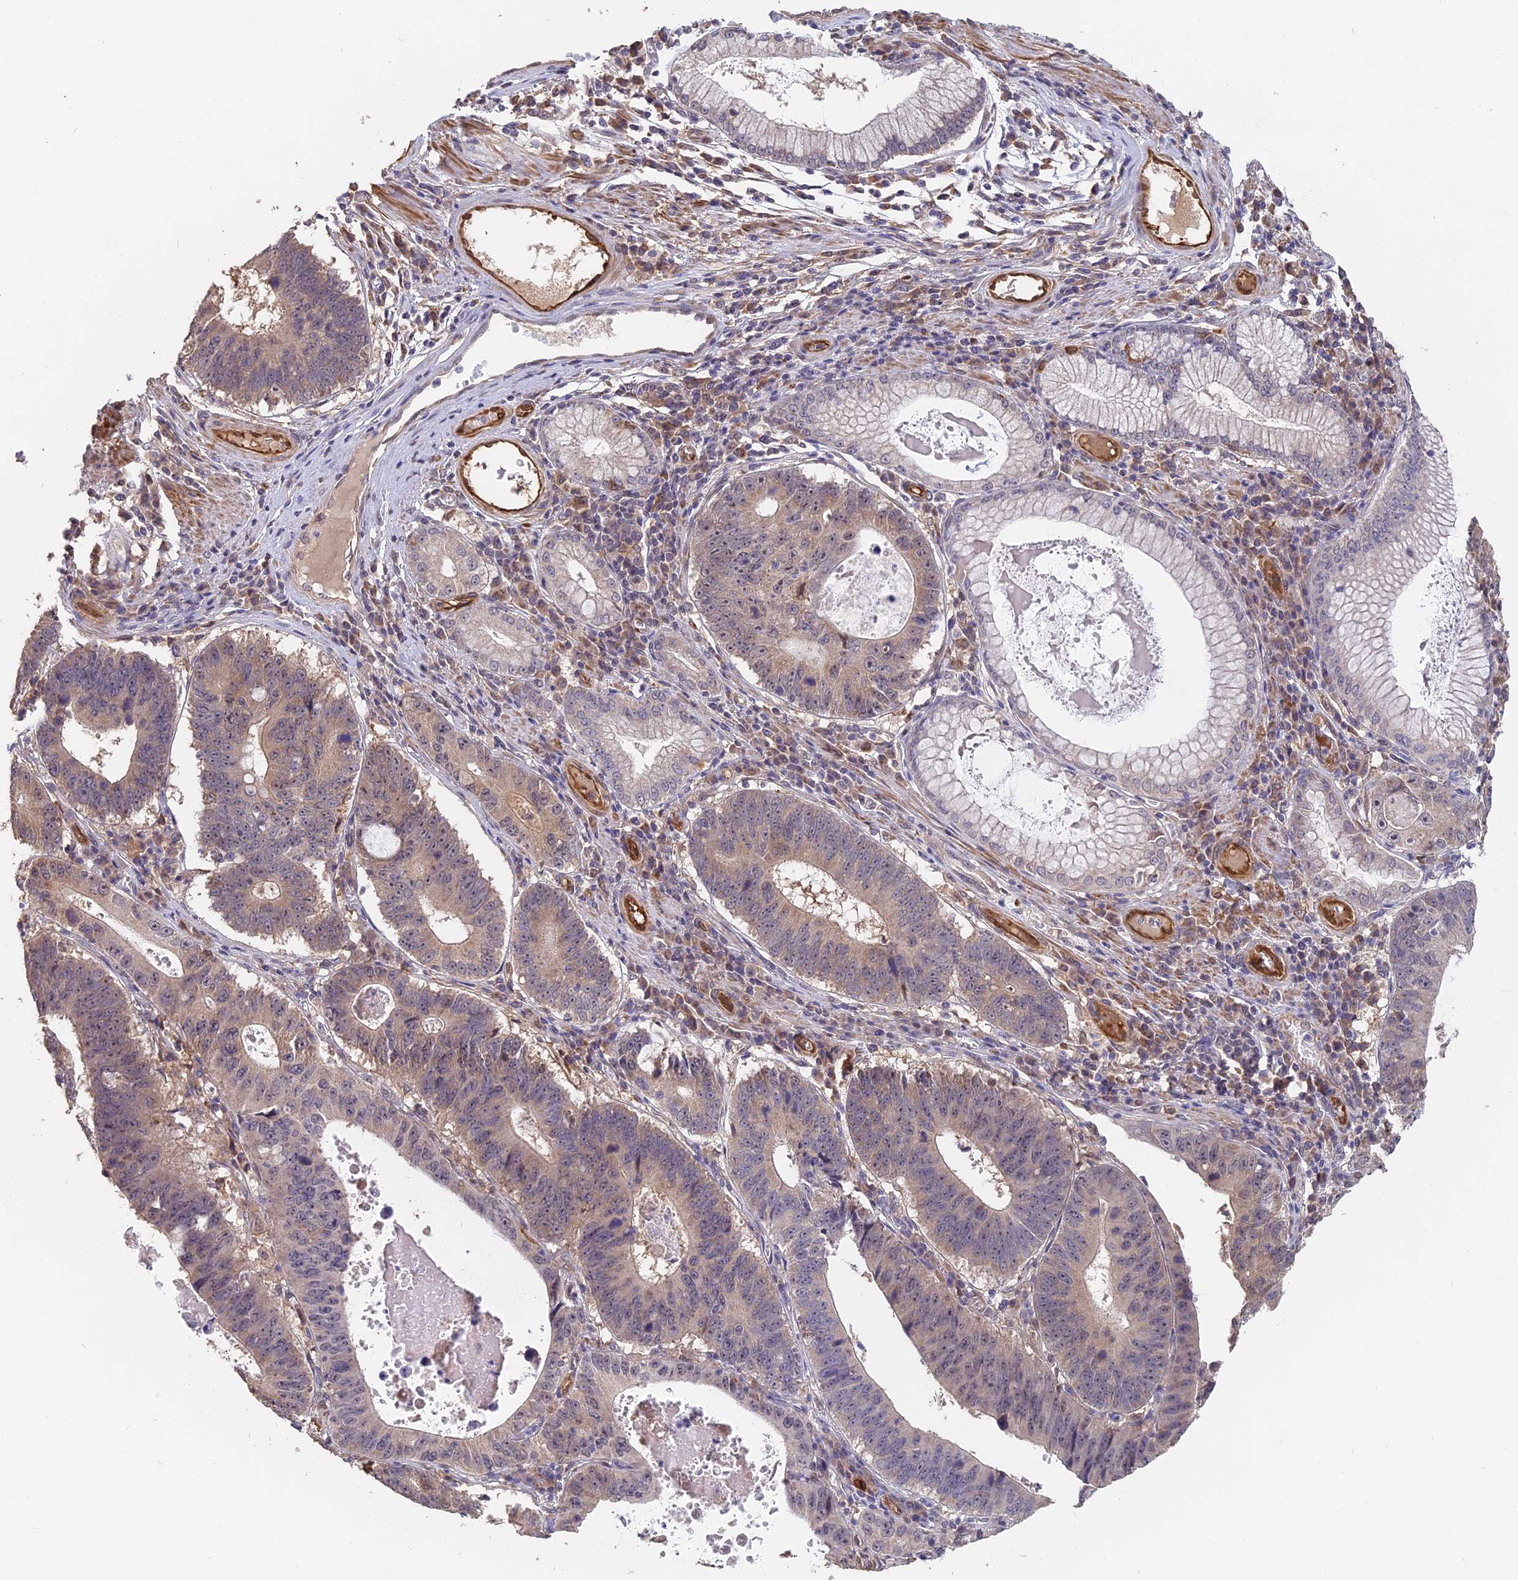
{"staining": {"intensity": "weak", "quantity": "25%-75%", "location": "cytoplasmic/membranous"}, "tissue": "stomach cancer", "cell_type": "Tumor cells", "image_type": "cancer", "snomed": [{"axis": "morphology", "description": "Adenocarcinoma, NOS"}, {"axis": "topography", "description": "Stomach"}], "caption": "Immunohistochemical staining of stomach cancer (adenocarcinoma) demonstrates weak cytoplasmic/membranous protein expression in approximately 25%-75% of tumor cells.", "gene": "SAC3D1", "patient": {"sex": "male", "age": 59}}